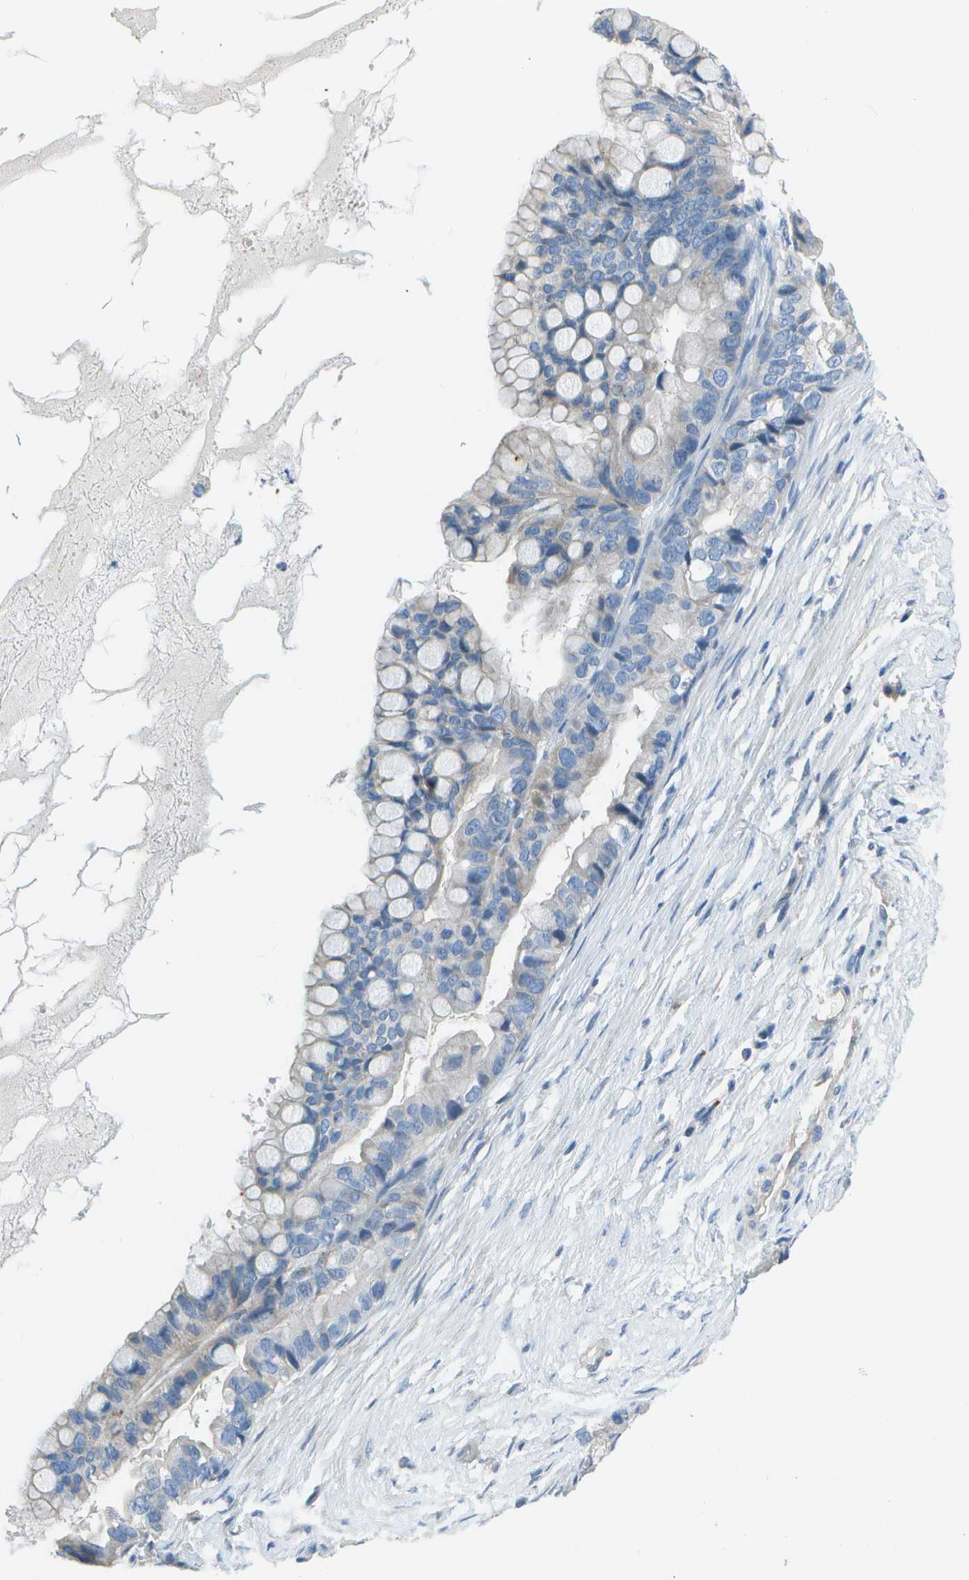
{"staining": {"intensity": "weak", "quantity": "<25%", "location": "cytoplasmic/membranous"}, "tissue": "ovarian cancer", "cell_type": "Tumor cells", "image_type": "cancer", "snomed": [{"axis": "morphology", "description": "Cystadenocarcinoma, mucinous, NOS"}, {"axis": "topography", "description": "Ovary"}], "caption": "IHC of mucinous cystadenocarcinoma (ovarian) demonstrates no staining in tumor cells.", "gene": "DCT", "patient": {"sex": "female", "age": 80}}